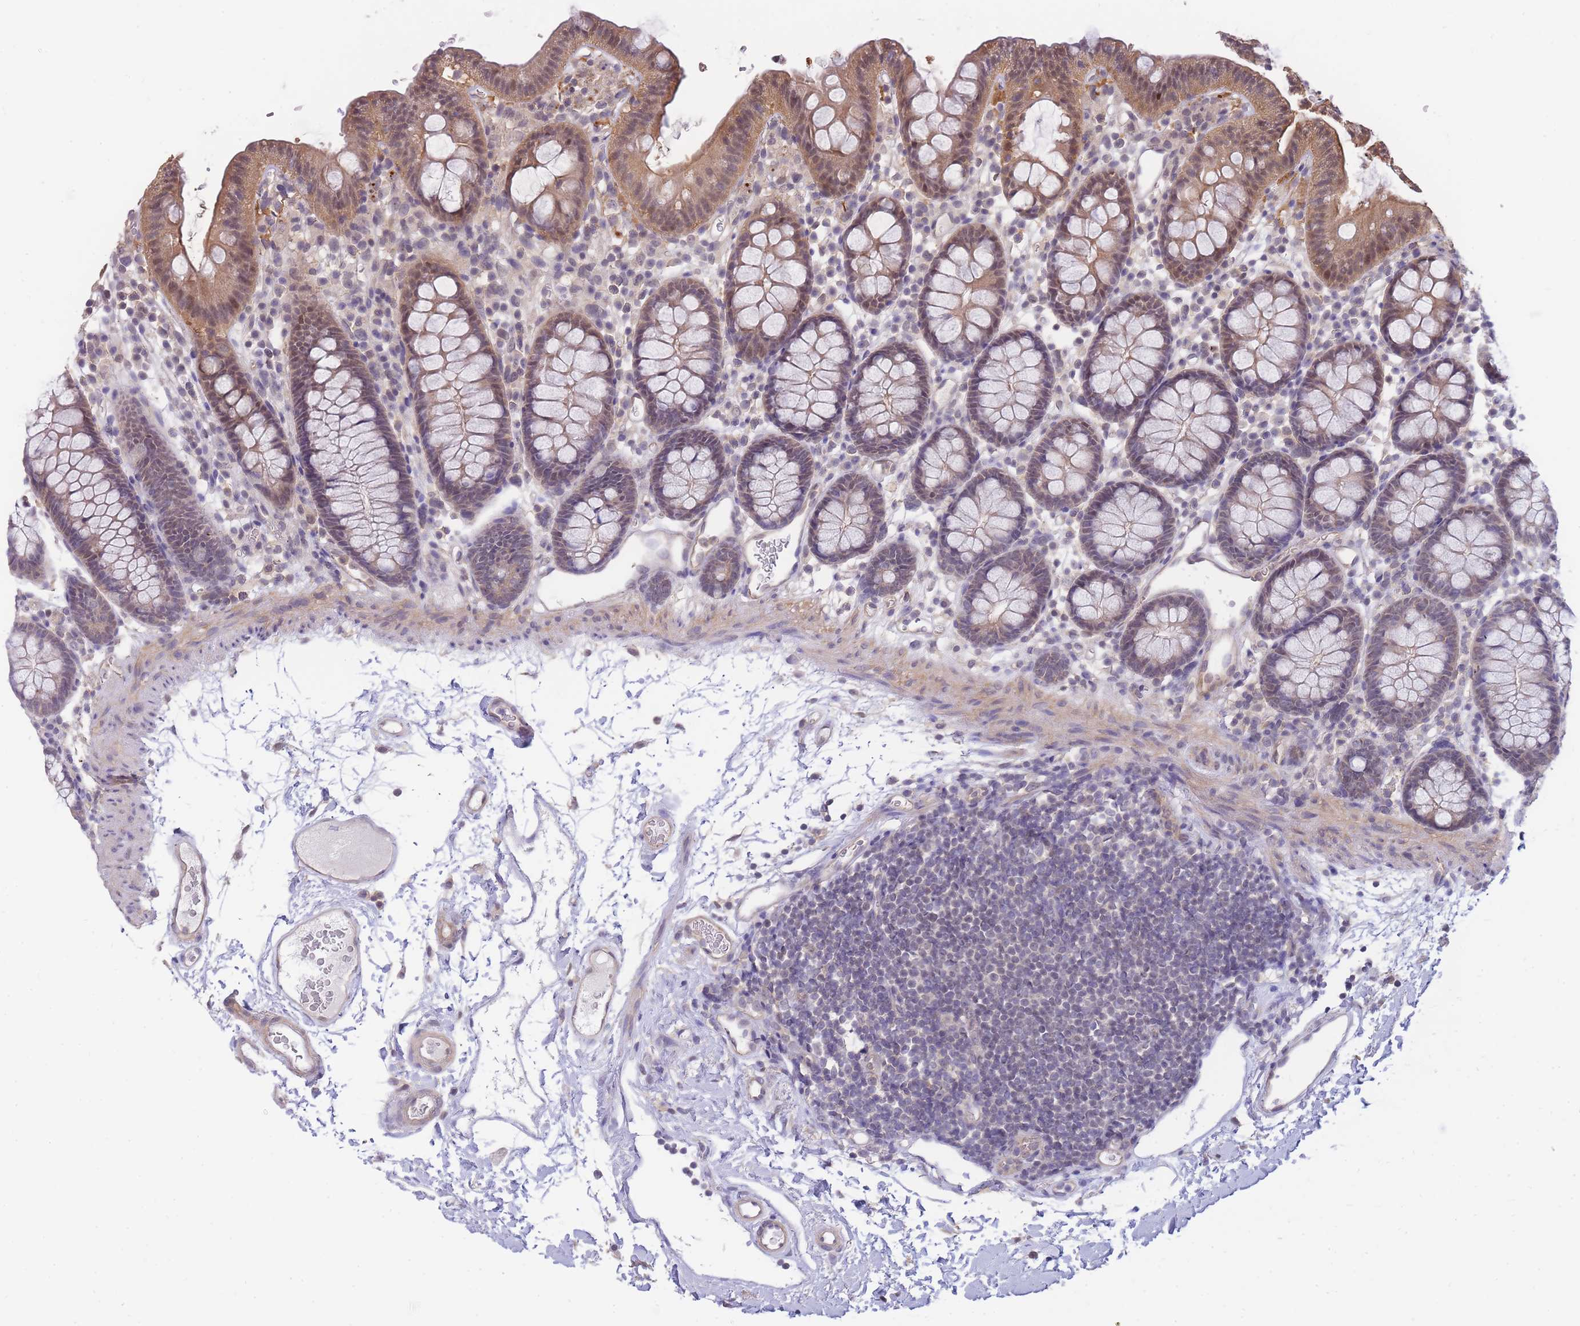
{"staining": {"intensity": "weak", "quantity": ">75%", "location": "cytoplasmic/membranous"}, "tissue": "colon", "cell_type": "Endothelial cells", "image_type": "normal", "snomed": [{"axis": "morphology", "description": "Normal tissue, NOS"}, {"axis": "topography", "description": "Colon"}], "caption": "Weak cytoplasmic/membranous protein expression is seen in about >75% of endothelial cells in colon.", "gene": "SMC6", "patient": {"sex": "male", "age": 75}}